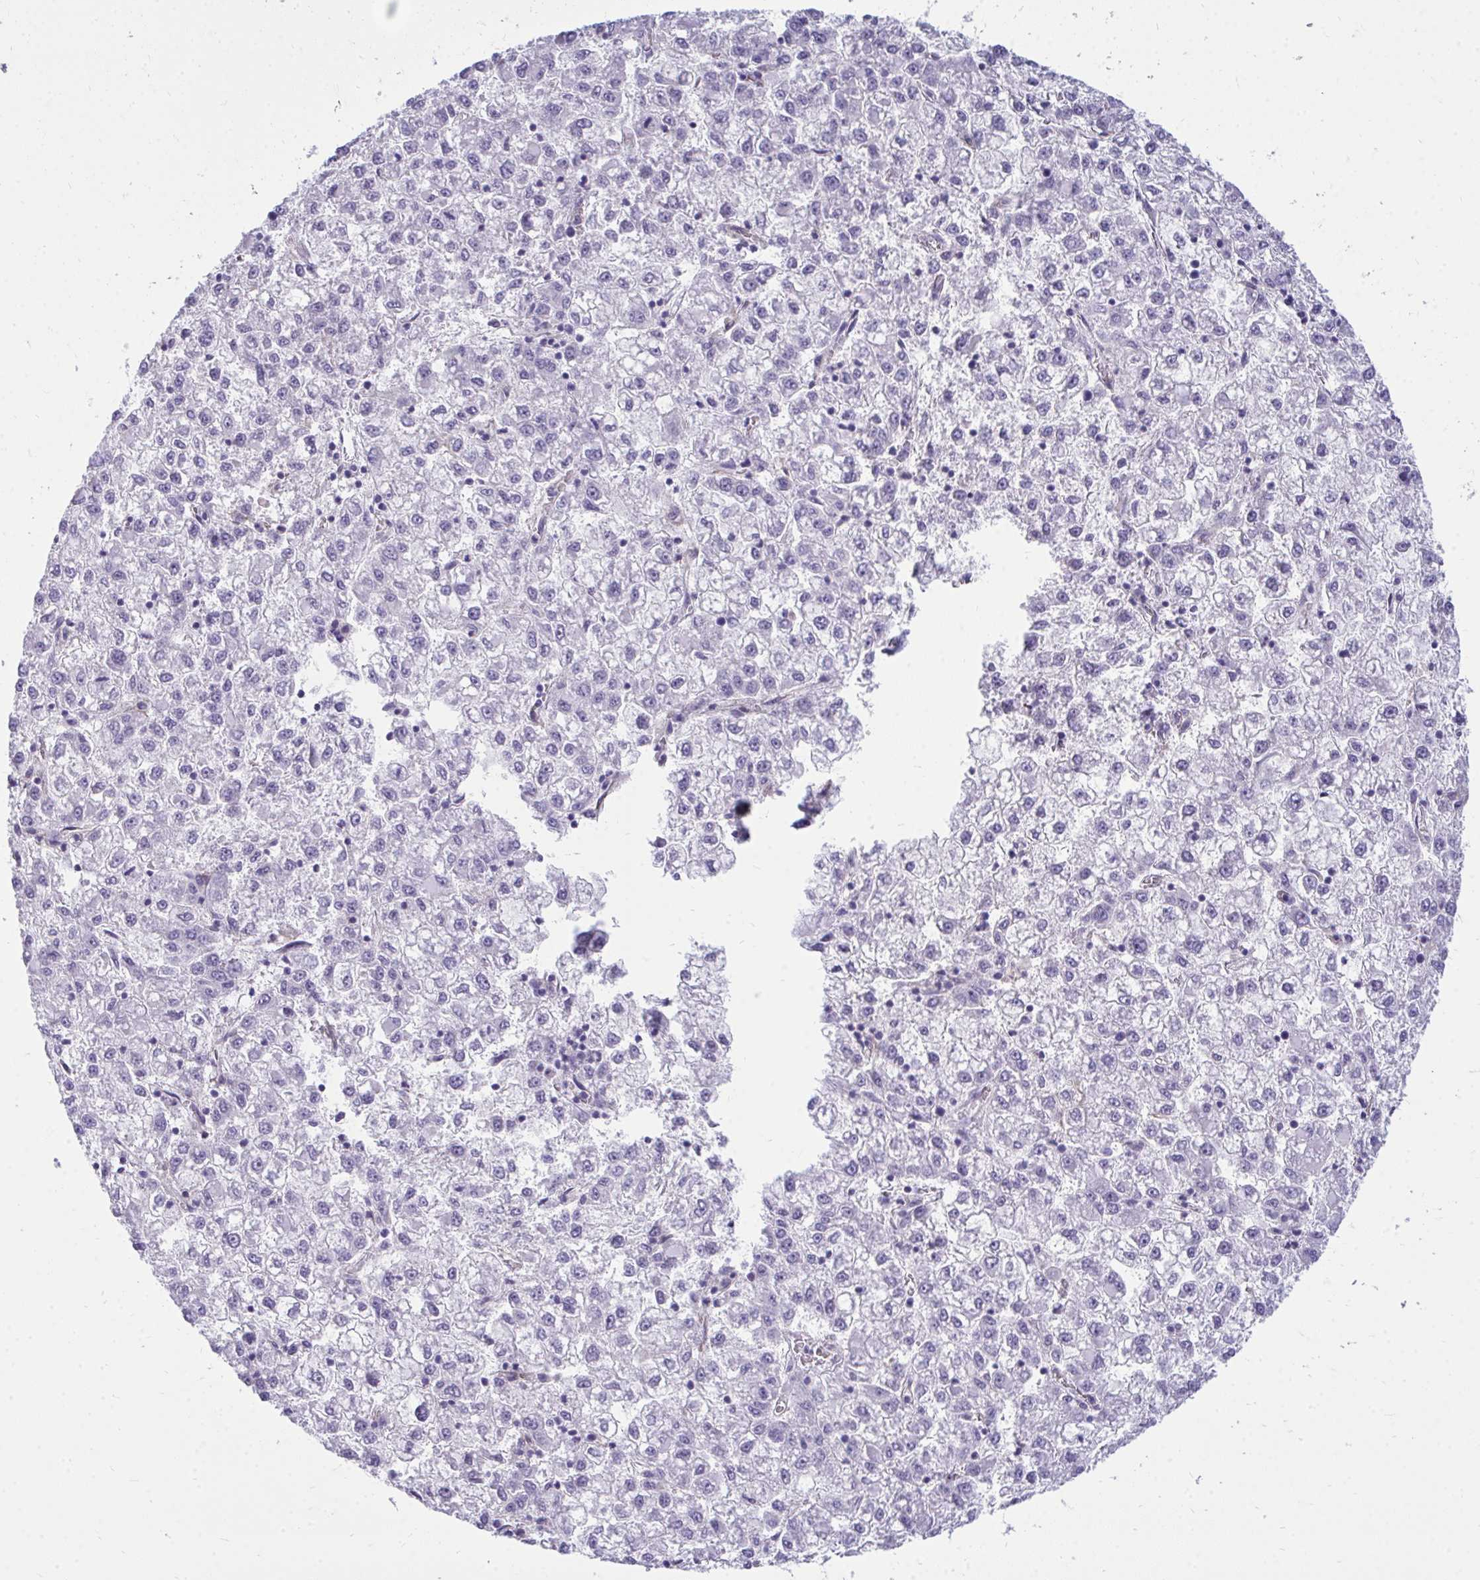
{"staining": {"intensity": "negative", "quantity": "none", "location": "none"}, "tissue": "liver cancer", "cell_type": "Tumor cells", "image_type": "cancer", "snomed": [{"axis": "morphology", "description": "Carcinoma, Hepatocellular, NOS"}, {"axis": "topography", "description": "Liver"}], "caption": "Immunohistochemistry of liver cancer (hepatocellular carcinoma) displays no staining in tumor cells.", "gene": "FABP3", "patient": {"sex": "male", "age": 40}}